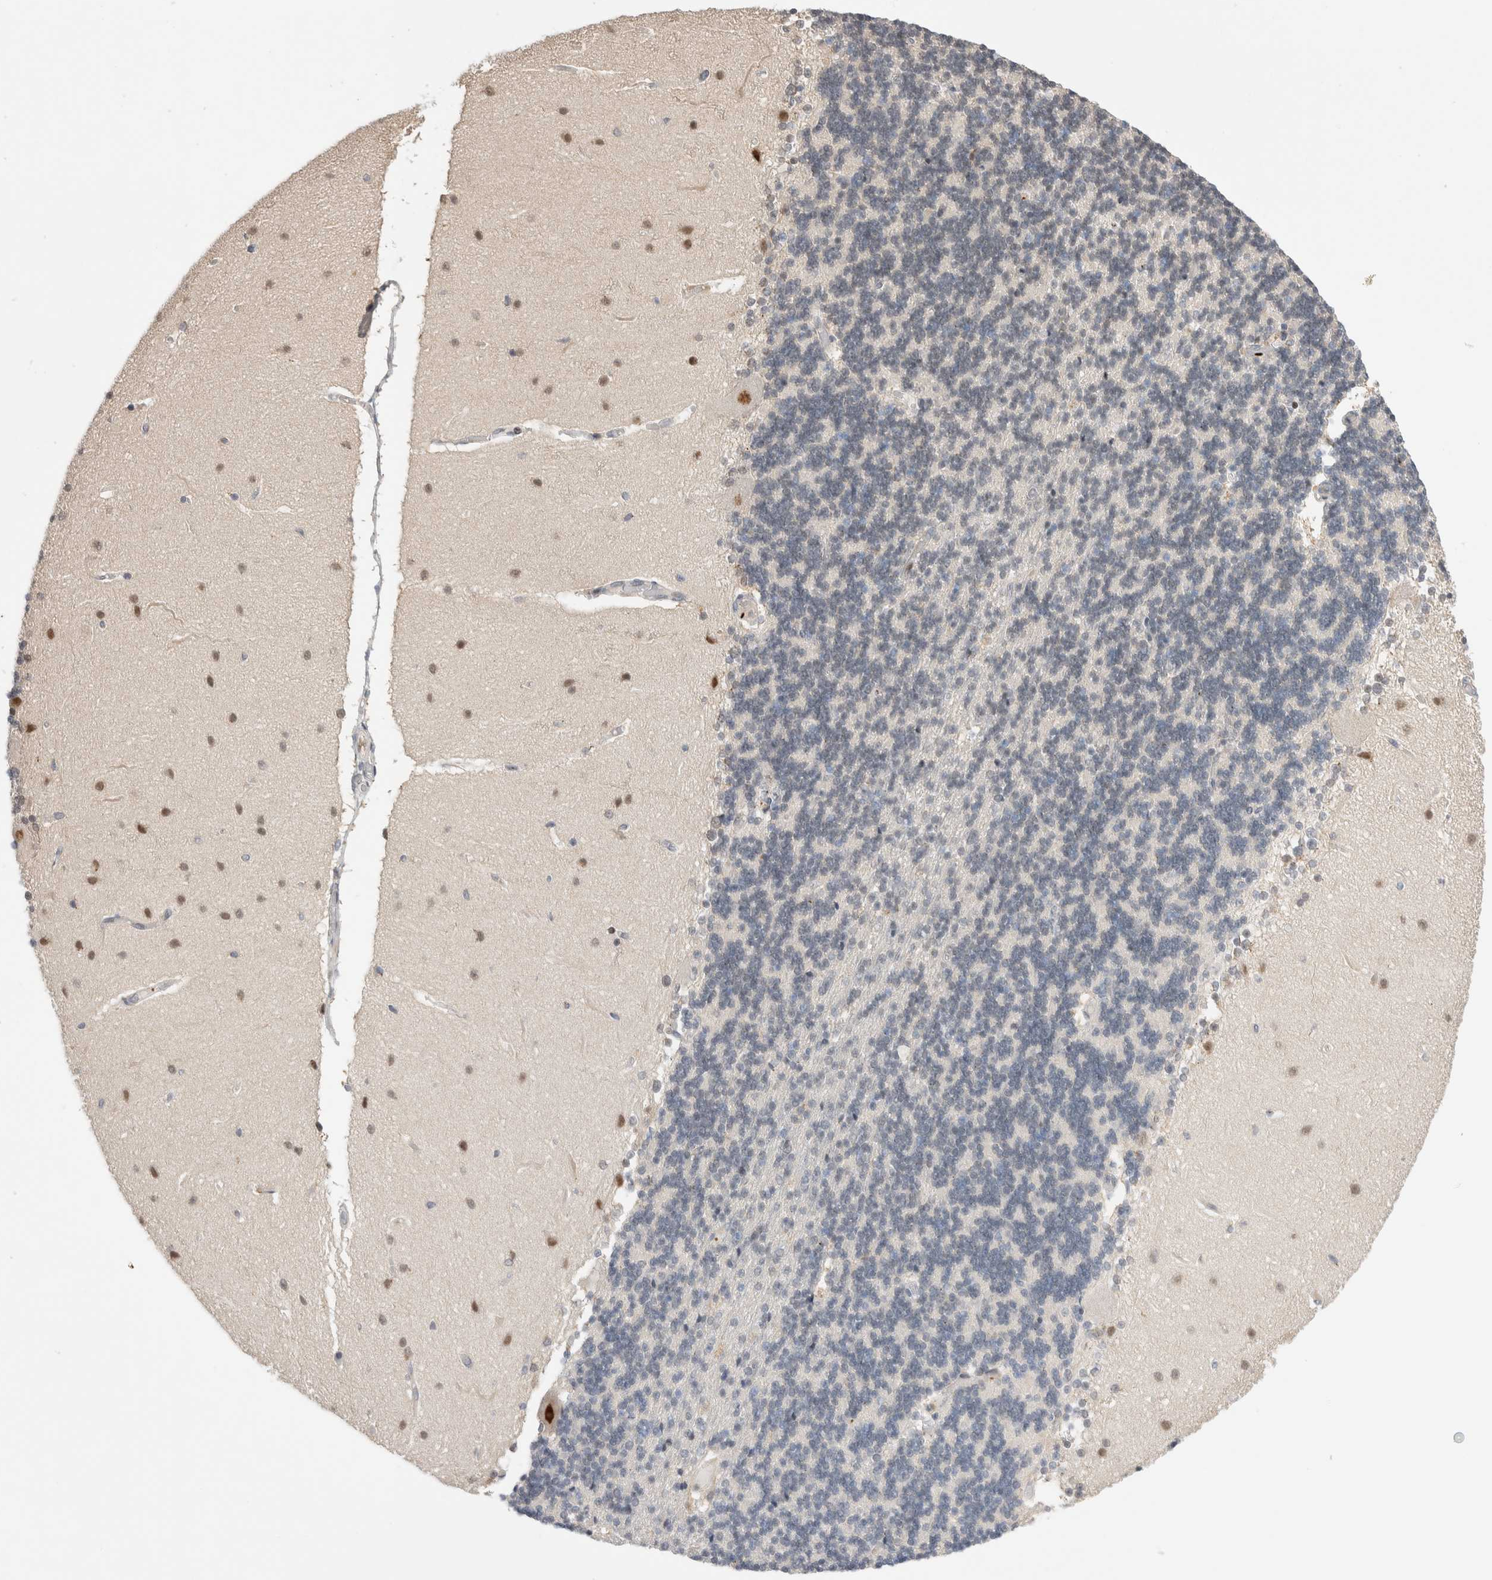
{"staining": {"intensity": "weak", "quantity": "25%-75%", "location": "nuclear"}, "tissue": "cerebellum", "cell_type": "Cells in granular layer", "image_type": "normal", "snomed": [{"axis": "morphology", "description": "Normal tissue, NOS"}, {"axis": "topography", "description": "Cerebellum"}], "caption": "About 25%-75% of cells in granular layer in normal cerebellum display weak nuclear protein positivity as visualized by brown immunohistochemical staining.", "gene": "VPS28", "patient": {"sex": "female", "age": 54}}